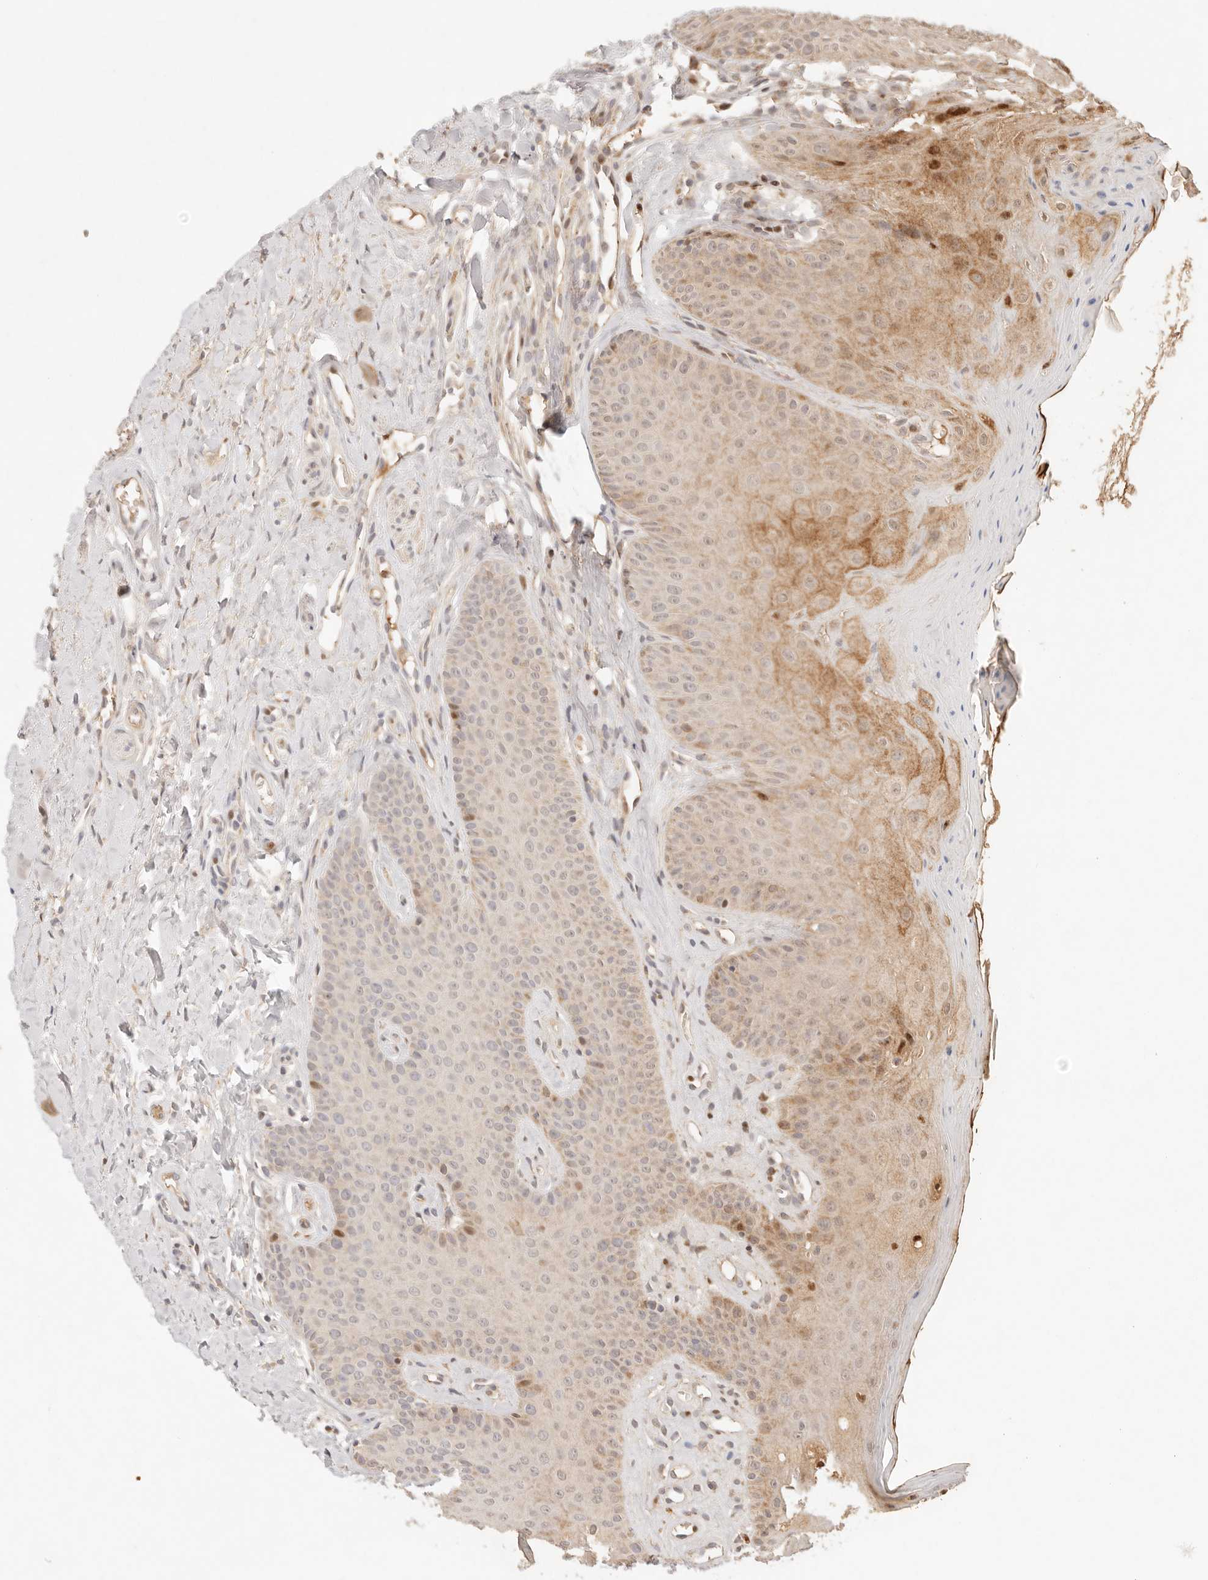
{"staining": {"intensity": "moderate", "quantity": "<25%", "location": "cytoplasmic/membranous,nuclear"}, "tissue": "oral mucosa", "cell_type": "Squamous epithelial cells", "image_type": "normal", "snomed": [{"axis": "morphology", "description": "Normal tissue, NOS"}, {"axis": "topography", "description": "Oral tissue"}], "caption": "Protein staining demonstrates moderate cytoplasmic/membranous,nuclear positivity in approximately <25% of squamous epithelial cells in unremarkable oral mucosa. Nuclei are stained in blue.", "gene": "PHLDA3", "patient": {"sex": "female", "age": 31}}